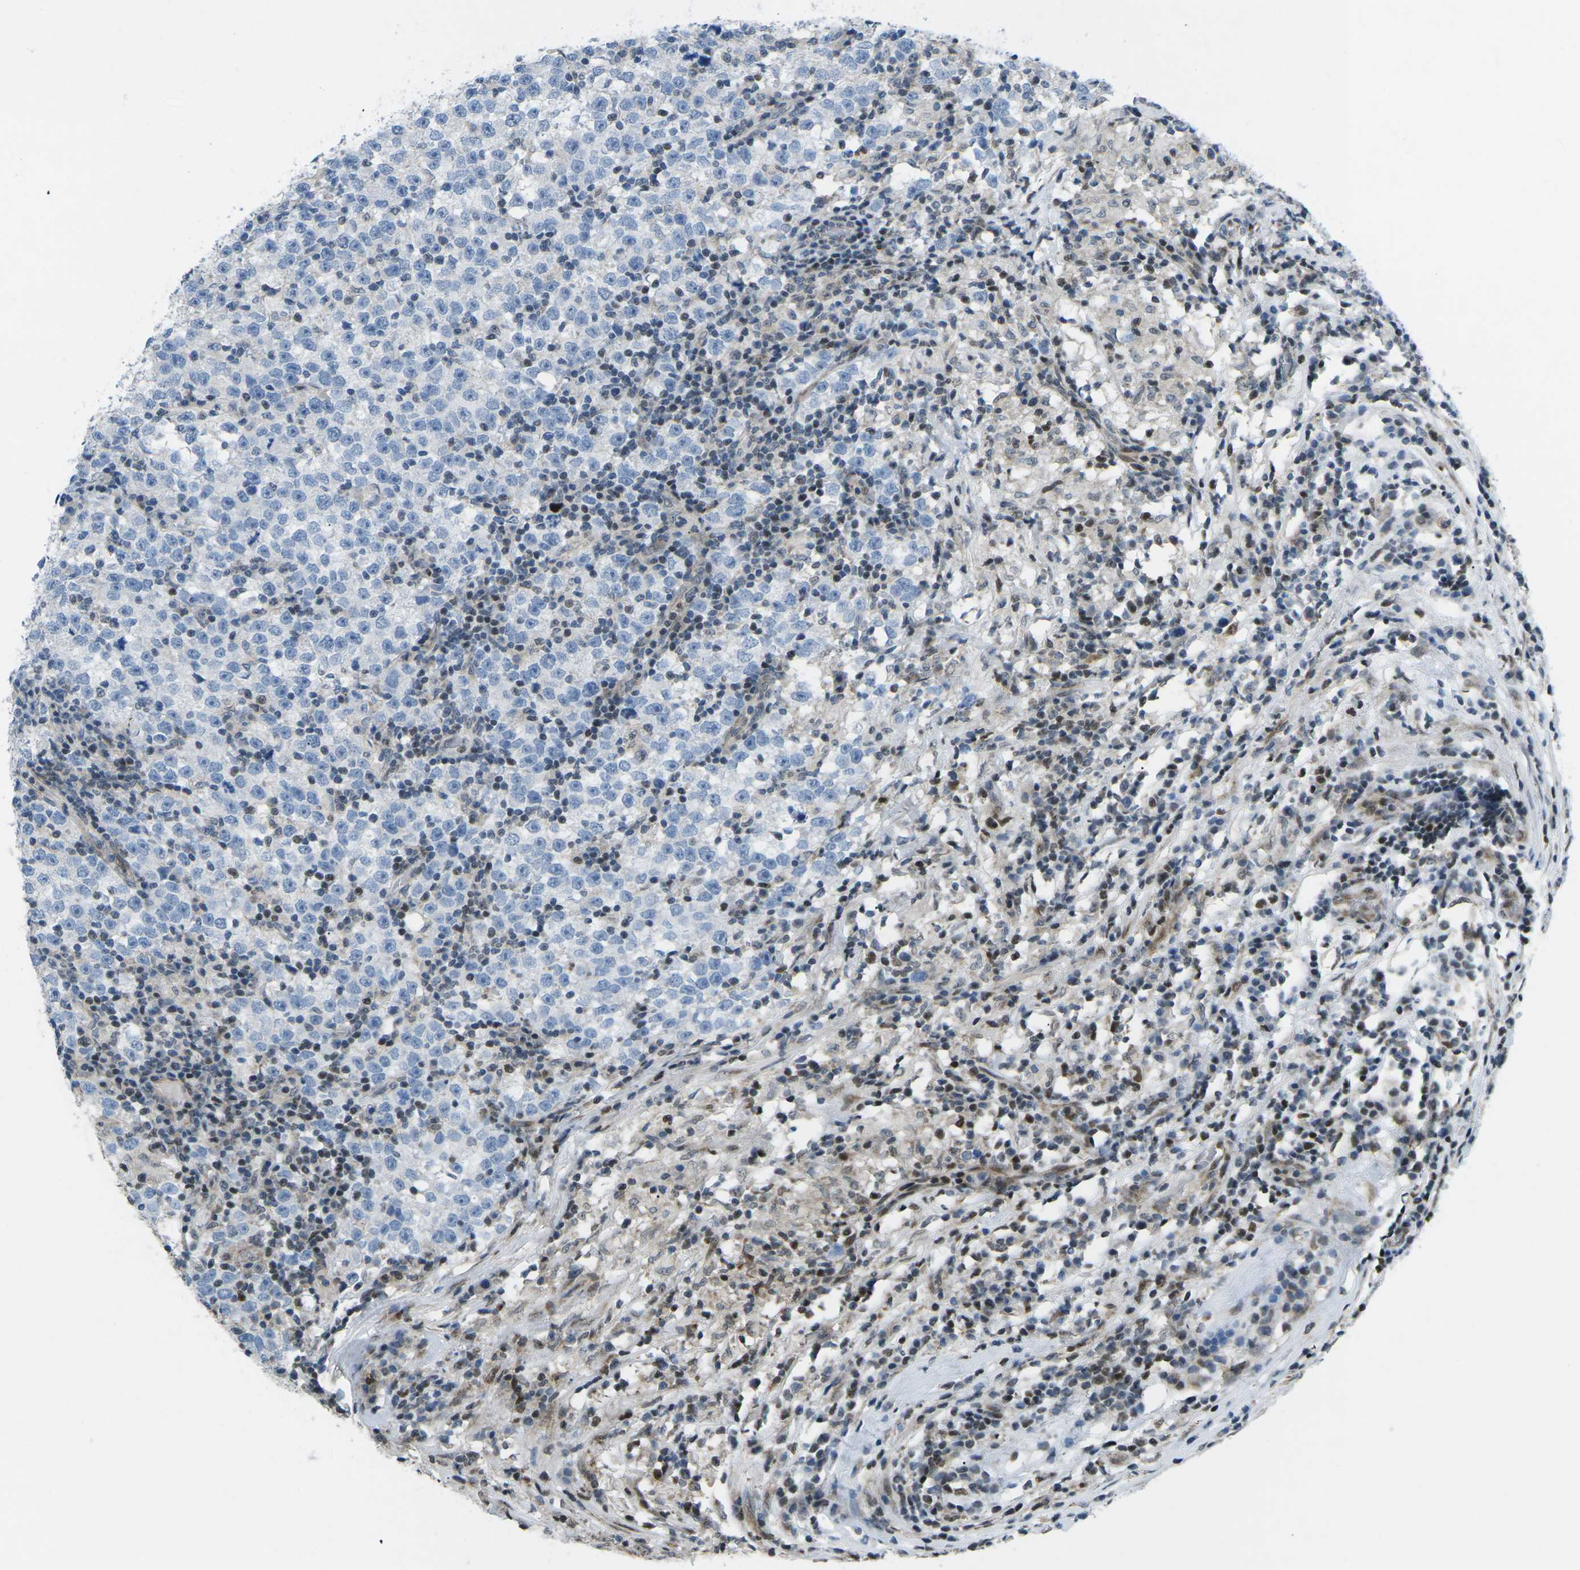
{"staining": {"intensity": "negative", "quantity": "none", "location": "none"}, "tissue": "testis cancer", "cell_type": "Tumor cells", "image_type": "cancer", "snomed": [{"axis": "morphology", "description": "Seminoma, NOS"}, {"axis": "topography", "description": "Testis"}], "caption": "A micrograph of testis cancer stained for a protein displays no brown staining in tumor cells.", "gene": "MBNL1", "patient": {"sex": "male", "age": 43}}